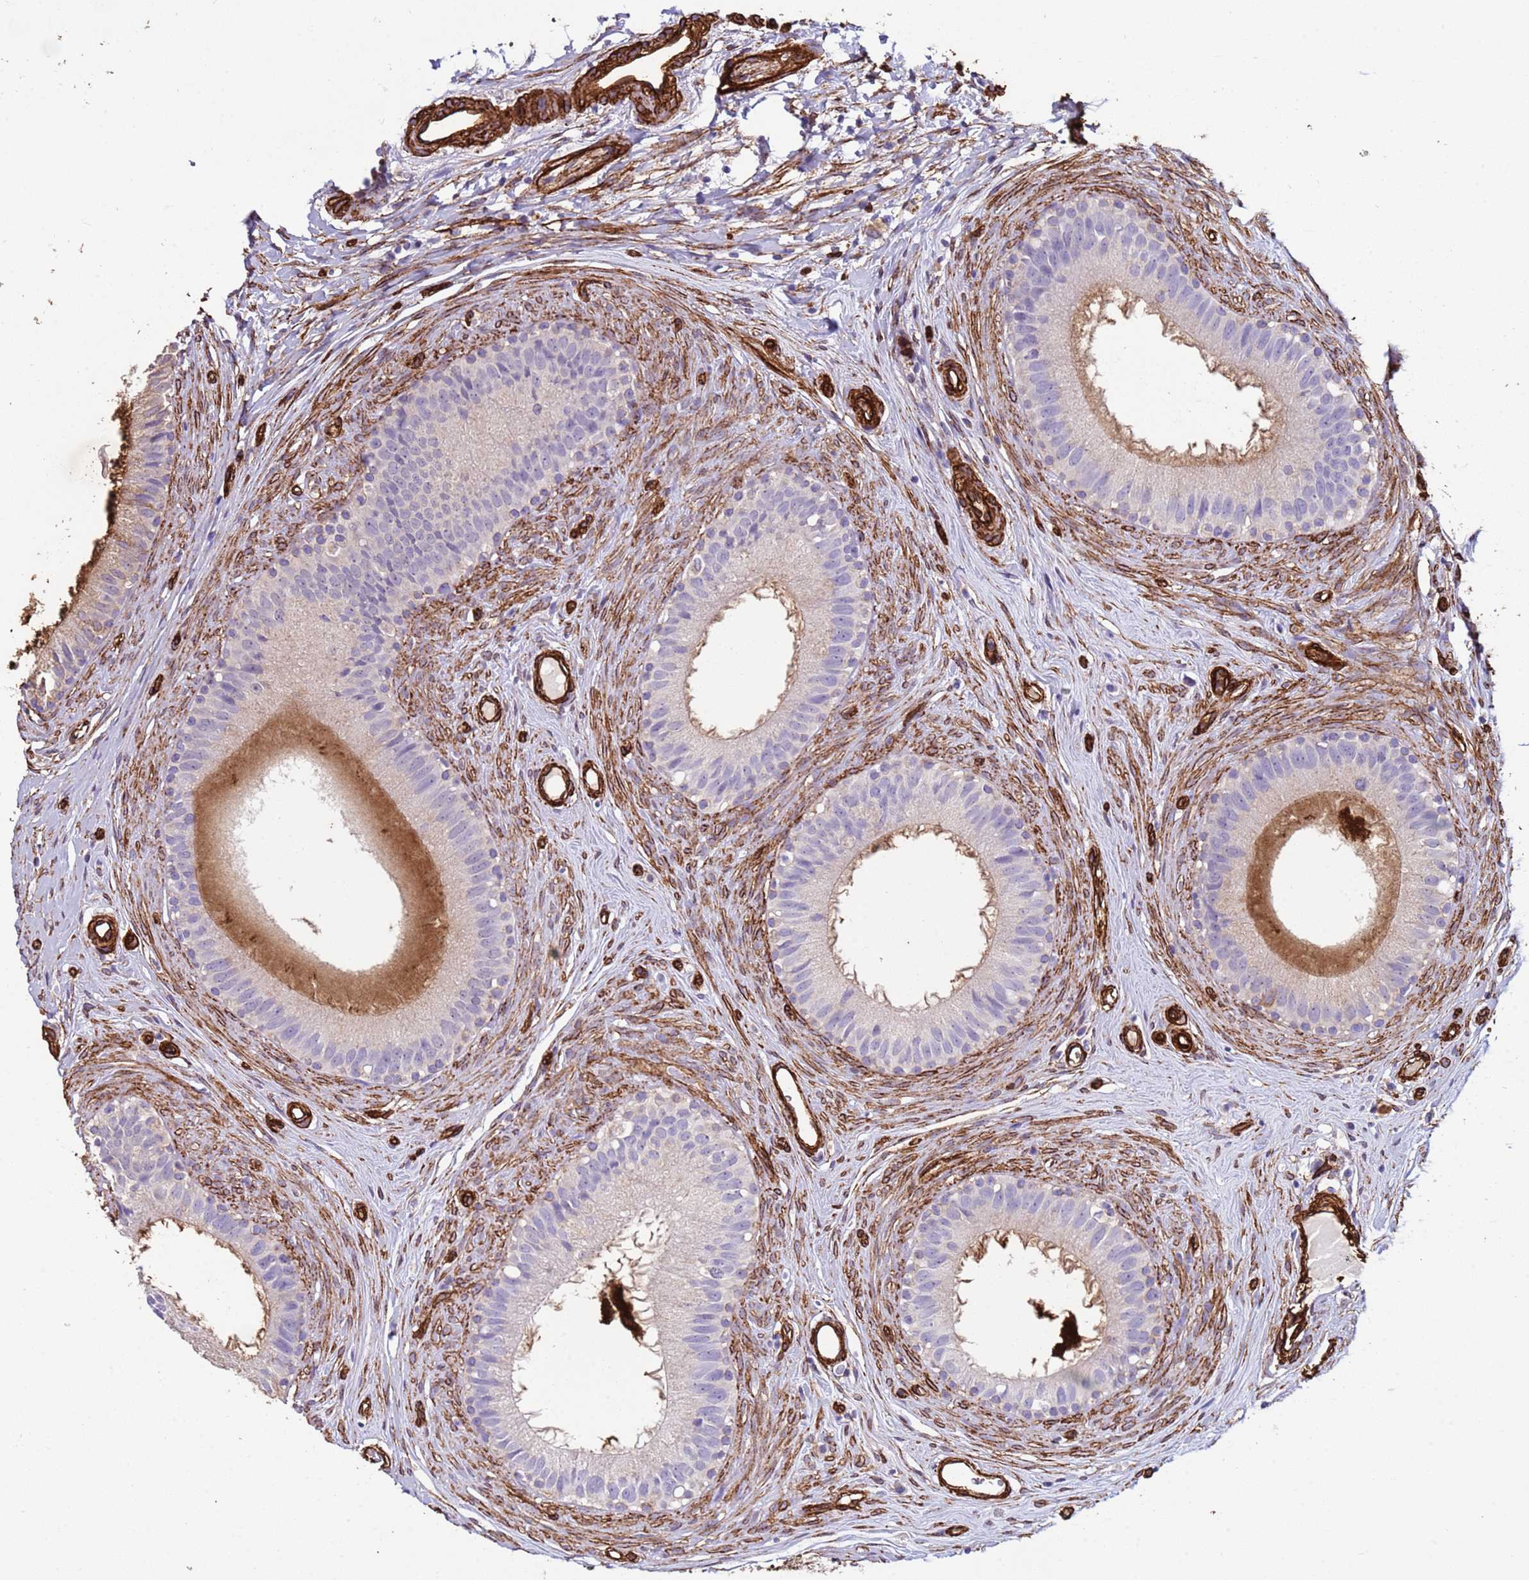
{"staining": {"intensity": "moderate", "quantity": "<25%", "location": "cytoplasmic/membranous"}, "tissue": "epididymis", "cell_type": "Glandular cells", "image_type": "normal", "snomed": [{"axis": "morphology", "description": "Normal tissue, NOS"}, {"axis": "topography", "description": "Epididymis"}], "caption": "The photomicrograph demonstrates staining of unremarkable epididymis, revealing moderate cytoplasmic/membranous protein positivity (brown color) within glandular cells.", "gene": "GASK1A", "patient": {"sex": "male", "age": 80}}